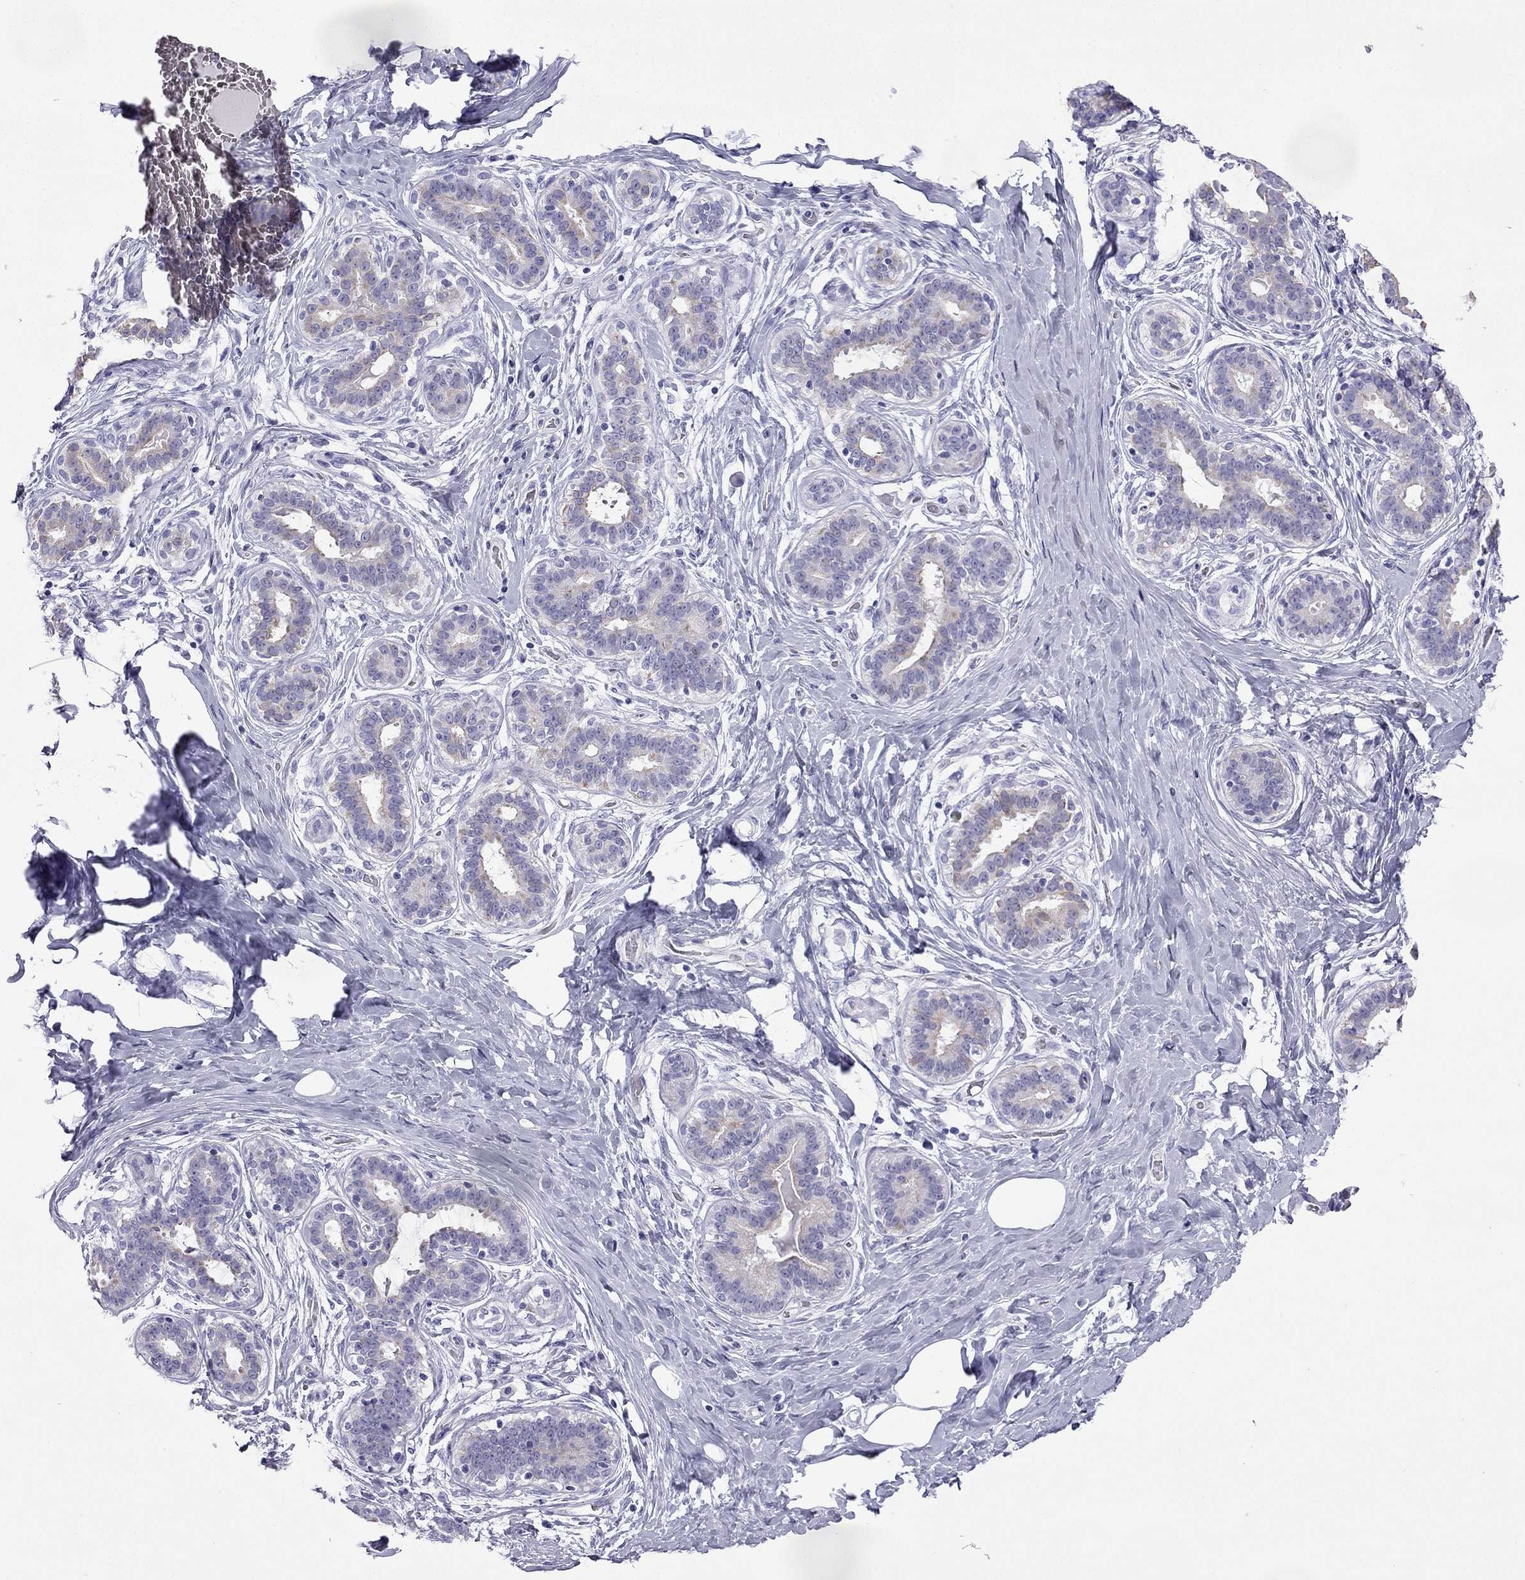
{"staining": {"intensity": "negative", "quantity": "none", "location": "none"}, "tissue": "breast", "cell_type": "Adipocytes", "image_type": "normal", "snomed": [{"axis": "morphology", "description": "Normal tissue, NOS"}, {"axis": "topography", "description": "Skin"}, {"axis": "topography", "description": "Breast"}], "caption": "The micrograph shows no staining of adipocytes in benign breast.", "gene": "GJA8", "patient": {"sex": "female", "age": 43}}